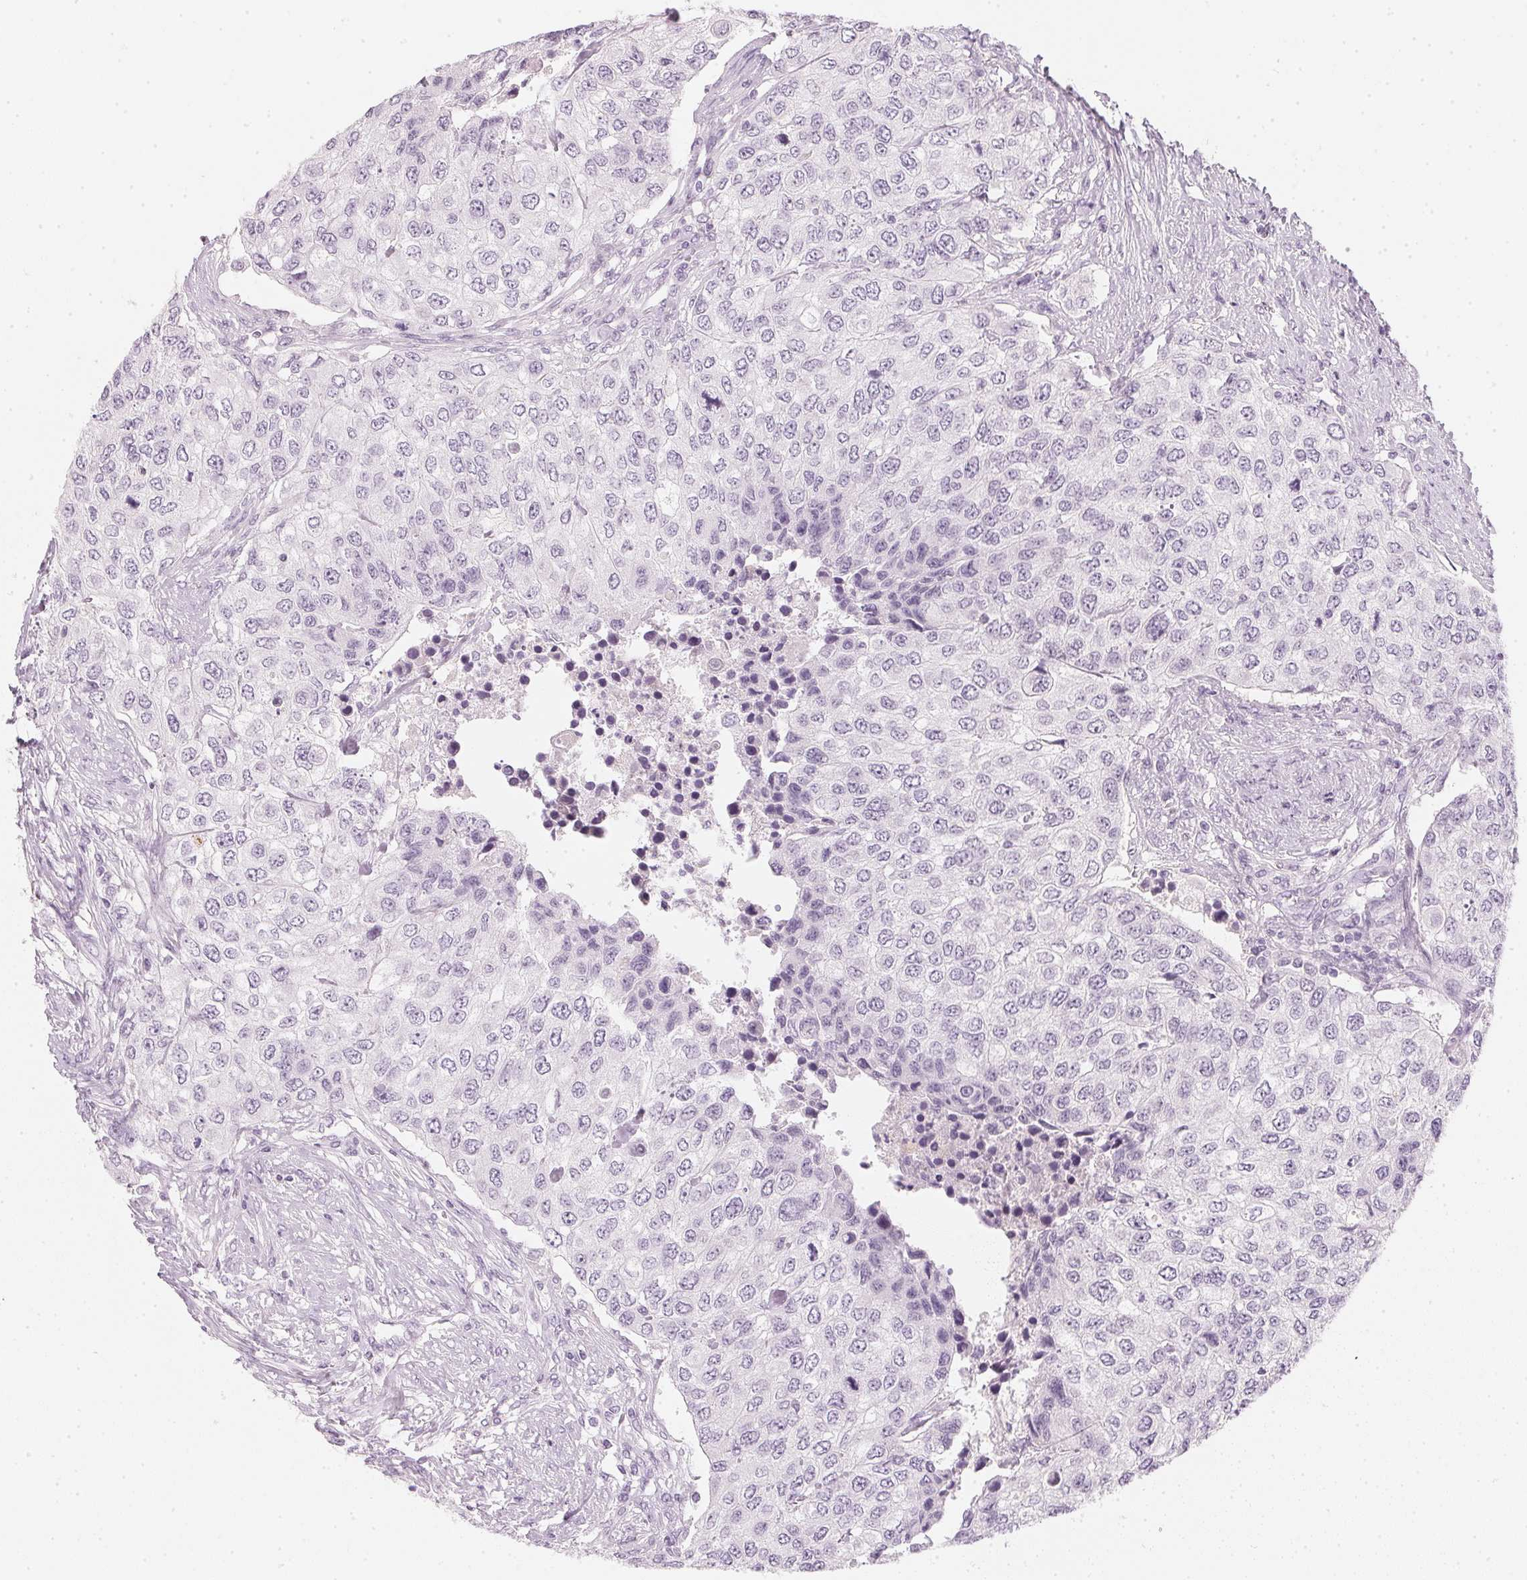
{"staining": {"intensity": "negative", "quantity": "none", "location": "none"}, "tissue": "urothelial cancer", "cell_type": "Tumor cells", "image_type": "cancer", "snomed": [{"axis": "morphology", "description": "Urothelial carcinoma, High grade"}, {"axis": "topography", "description": "Urinary bladder"}], "caption": "Immunohistochemistry of human high-grade urothelial carcinoma shows no expression in tumor cells.", "gene": "CHST4", "patient": {"sex": "female", "age": 78}}